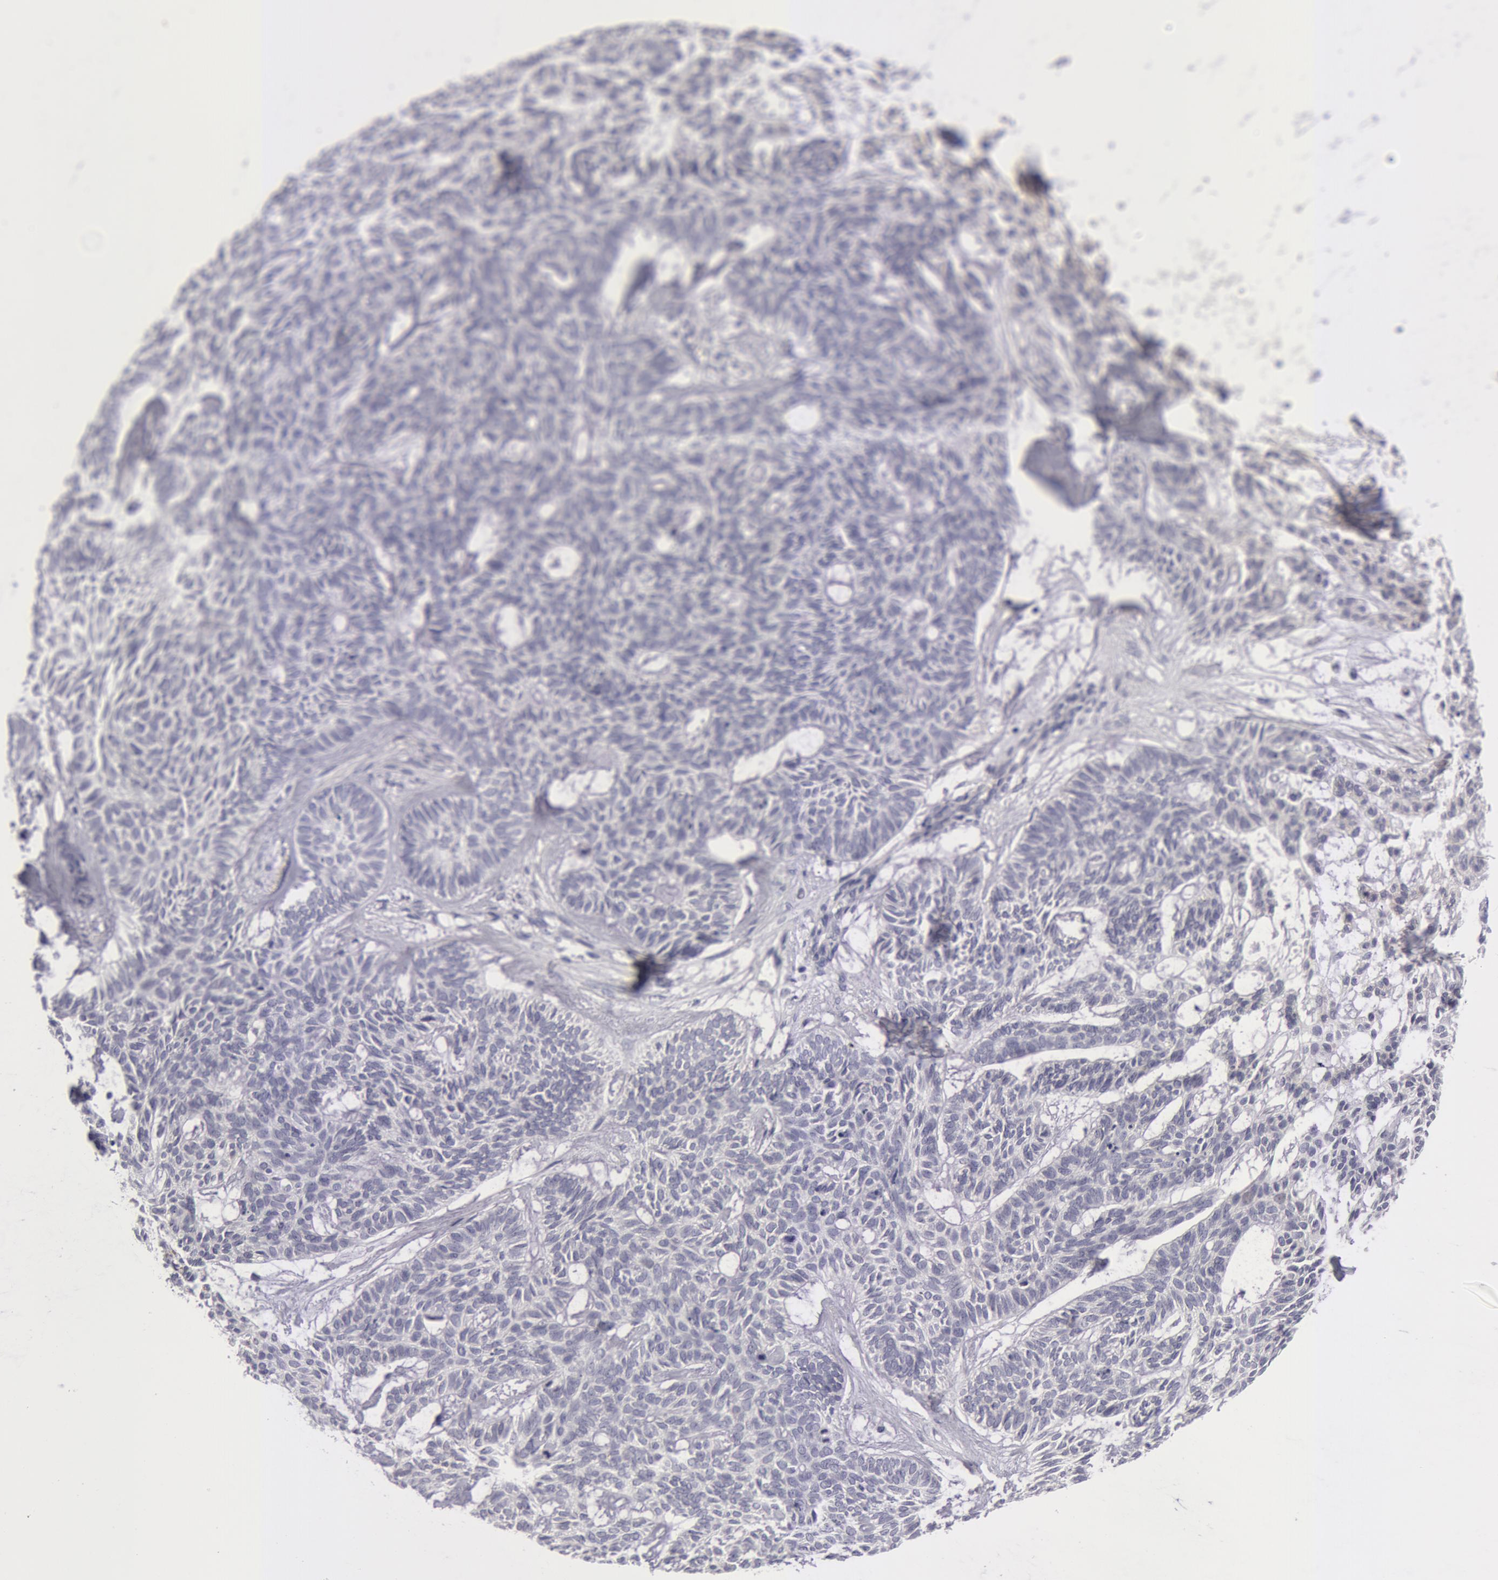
{"staining": {"intensity": "negative", "quantity": "none", "location": "none"}, "tissue": "skin cancer", "cell_type": "Tumor cells", "image_type": "cancer", "snomed": [{"axis": "morphology", "description": "Basal cell carcinoma"}, {"axis": "topography", "description": "Skin"}], "caption": "Skin cancer (basal cell carcinoma) was stained to show a protein in brown. There is no significant expression in tumor cells. (DAB IHC, high magnification).", "gene": "NLGN4X", "patient": {"sex": "male", "age": 75}}